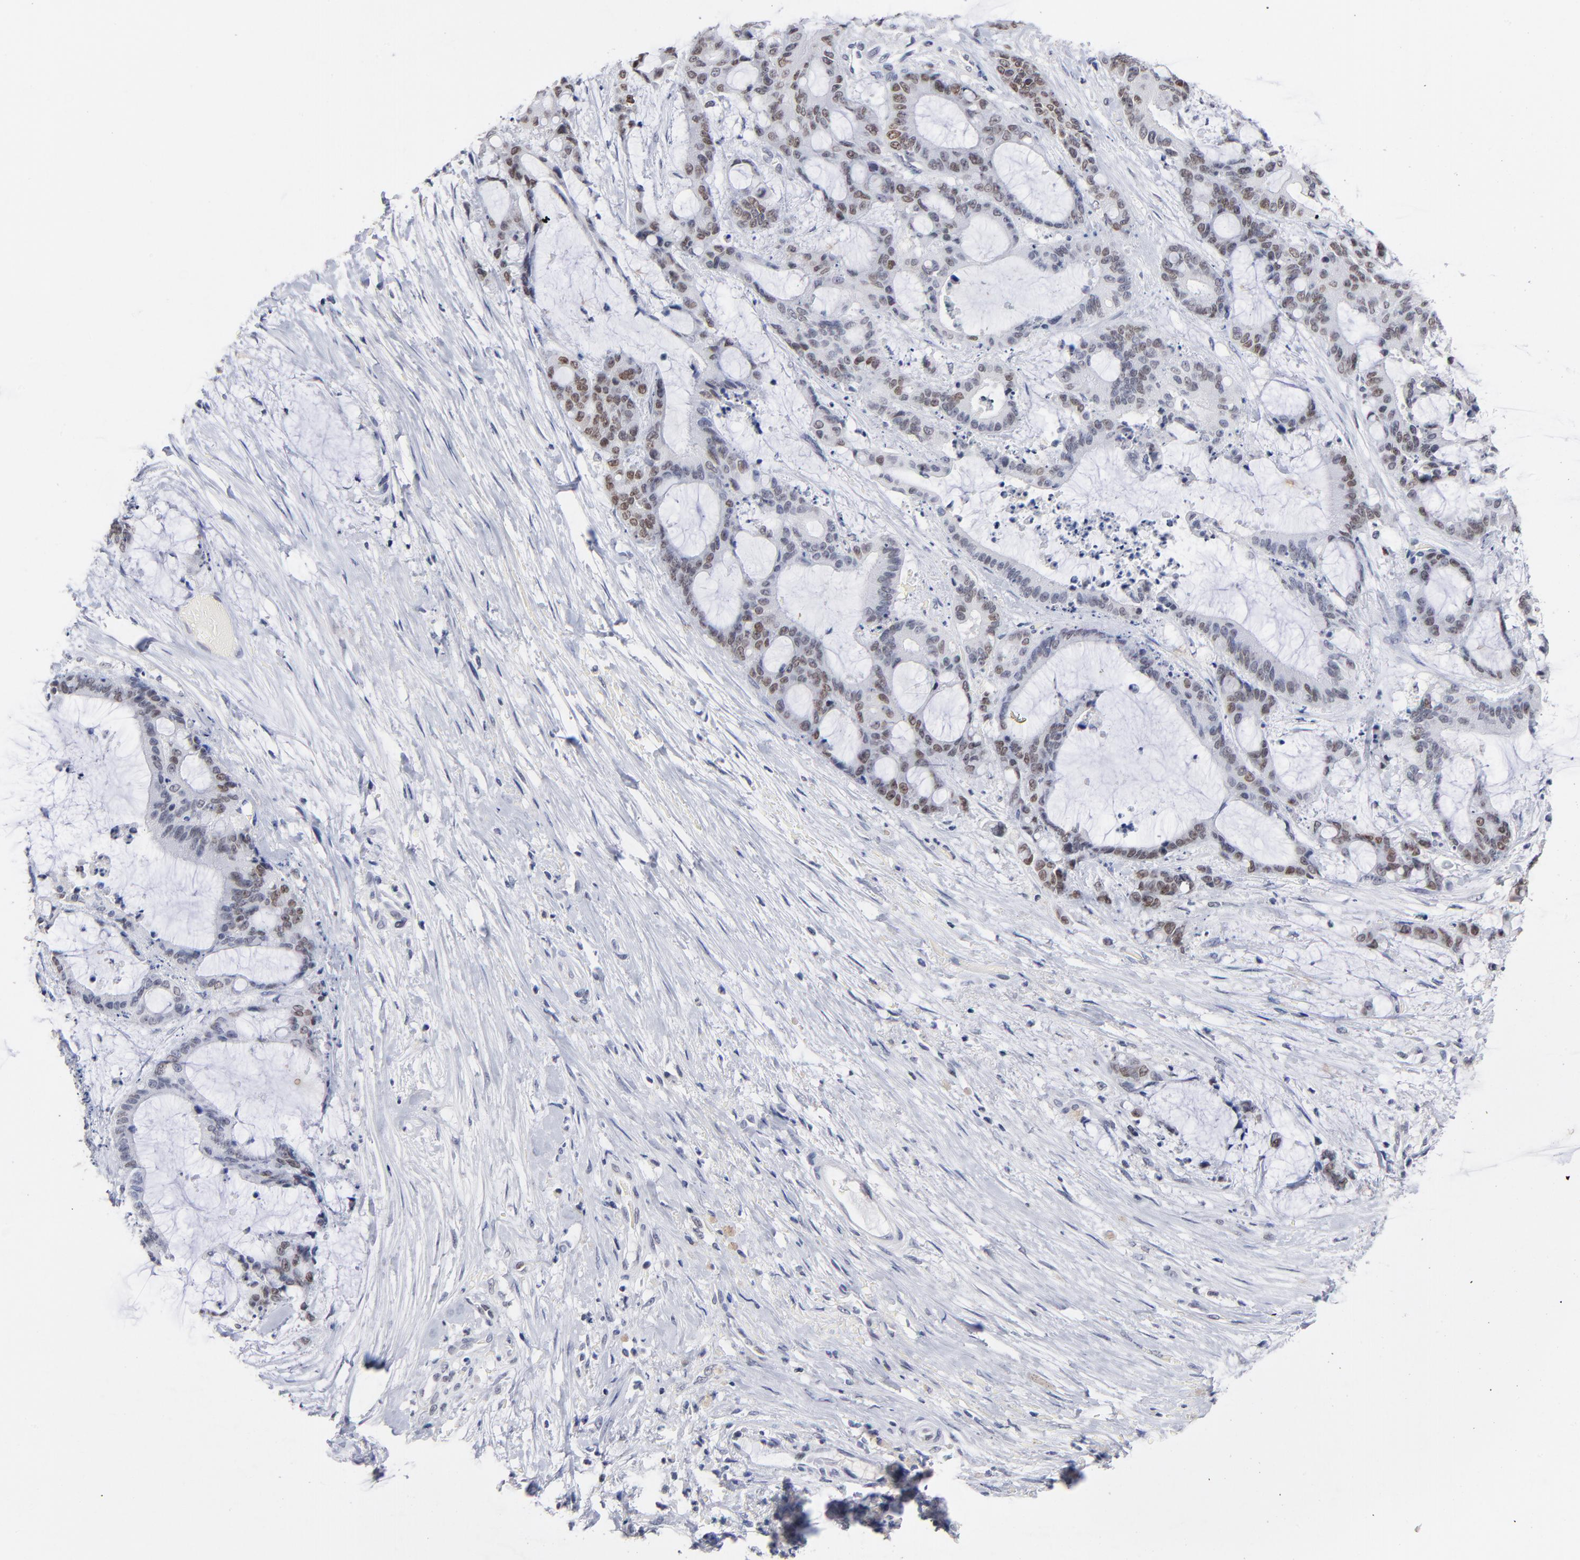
{"staining": {"intensity": "weak", "quantity": "25%-75%", "location": "nuclear"}, "tissue": "liver cancer", "cell_type": "Tumor cells", "image_type": "cancer", "snomed": [{"axis": "morphology", "description": "Cholangiocarcinoma"}, {"axis": "topography", "description": "Liver"}], "caption": "Human liver cholangiocarcinoma stained with a brown dye demonstrates weak nuclear positive positivity in approximately 25%-75% of tumor cells.", "gene": "ORC2", "patient": {"sex": "female", "age": 73}}